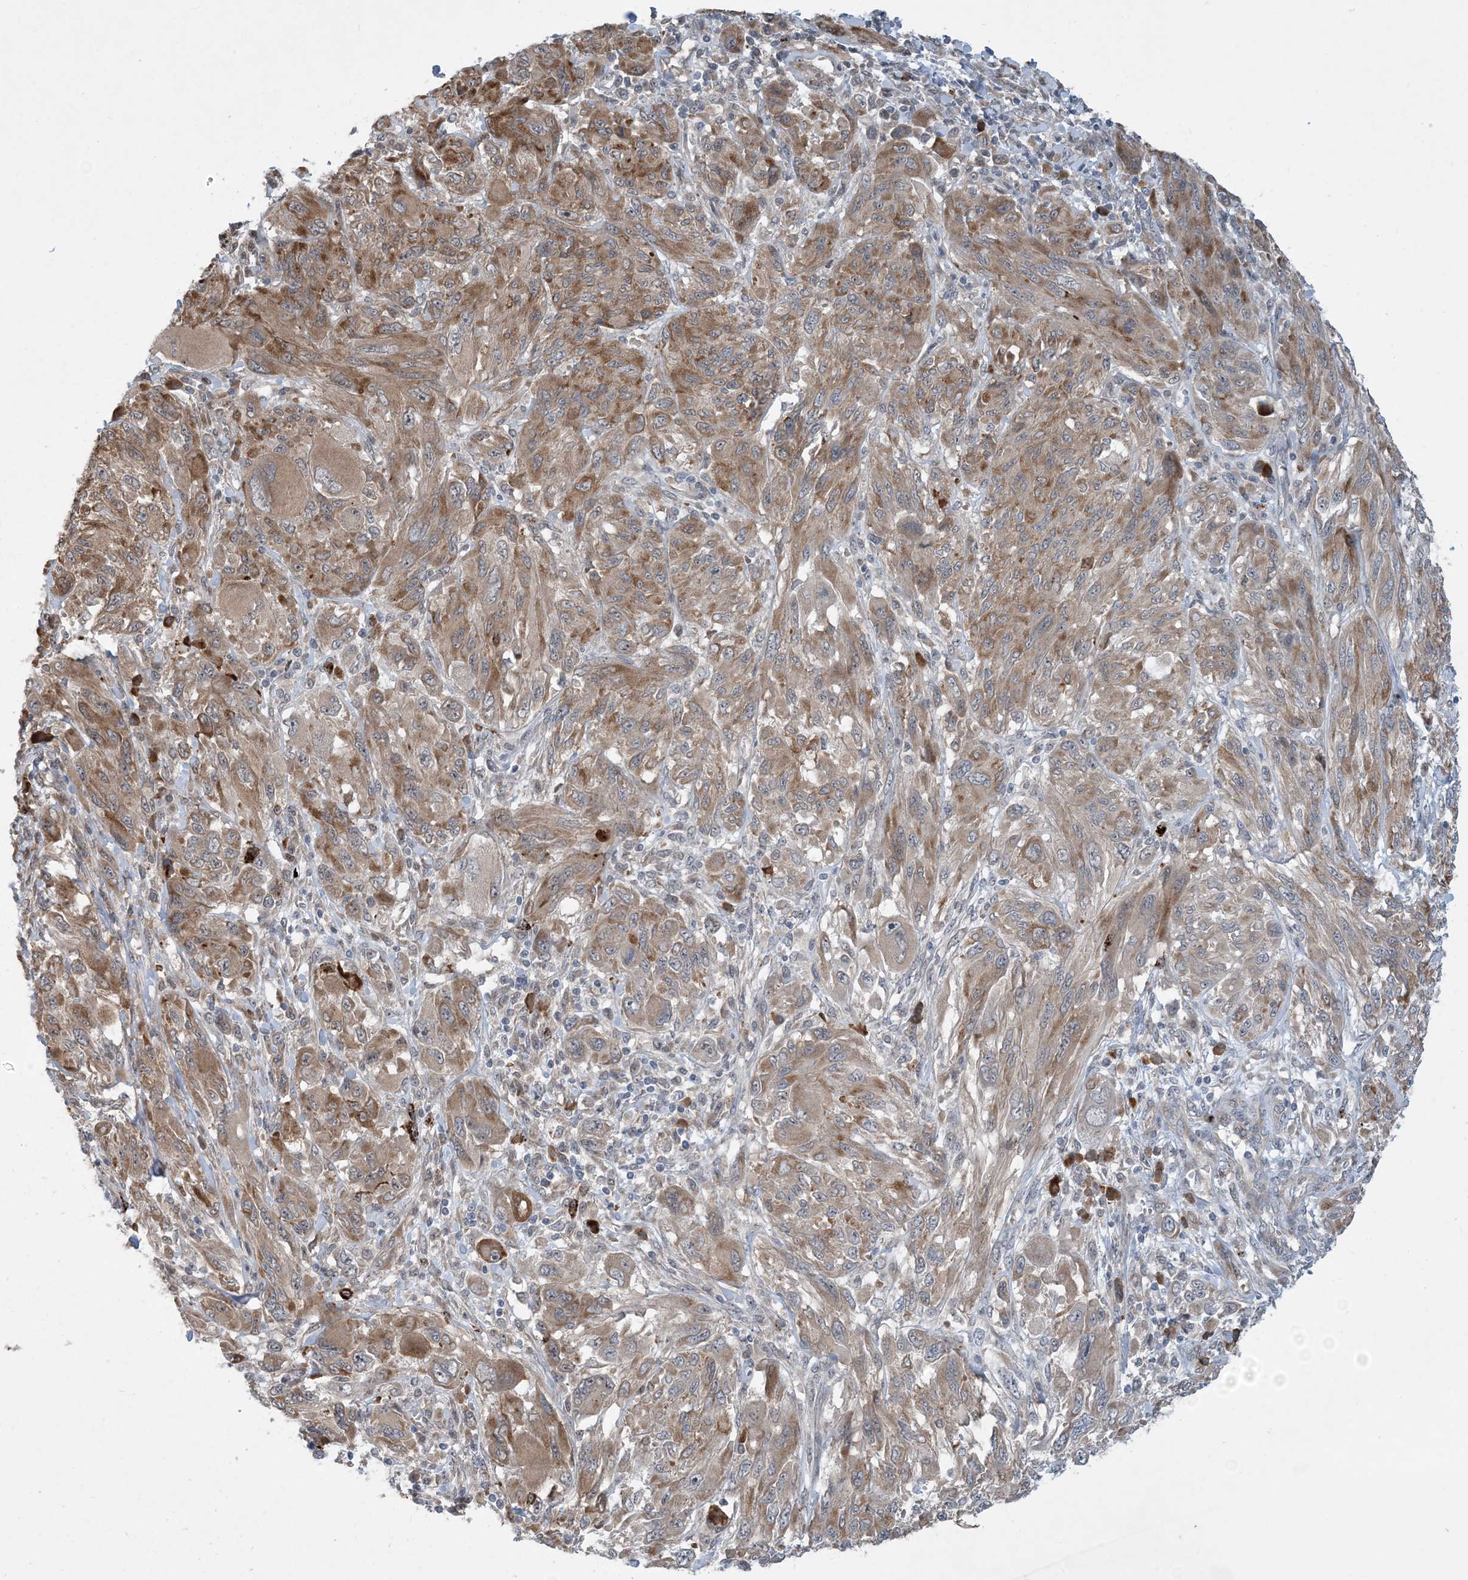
{"staining": {"intensity": "moderate", "quantity": "25%-75%", "location": "cytoplasmic/membranous"}, "tissue": "melanoma", "cell_type": "Tumor cells", "image_type": "cancer", "snomed": [{"axis": "morphology", "description": "Malignant melanoma, NOS"}, {"axis": "topography", "description": "Skin"}], "caption": "Immunohistochemical staining of melanoma reveals moderate cytoplasmic/membranous protein positivity in about 25%-75% of tumor cells. (Stains: DAB (3,3'-diaminobenzidine) in brown, nuclei in blue, Microscopy: brightfield microscopy at high magnification).", "gene": "PHOSPHO2", "patient": {"sex": "female", "age": 91}}